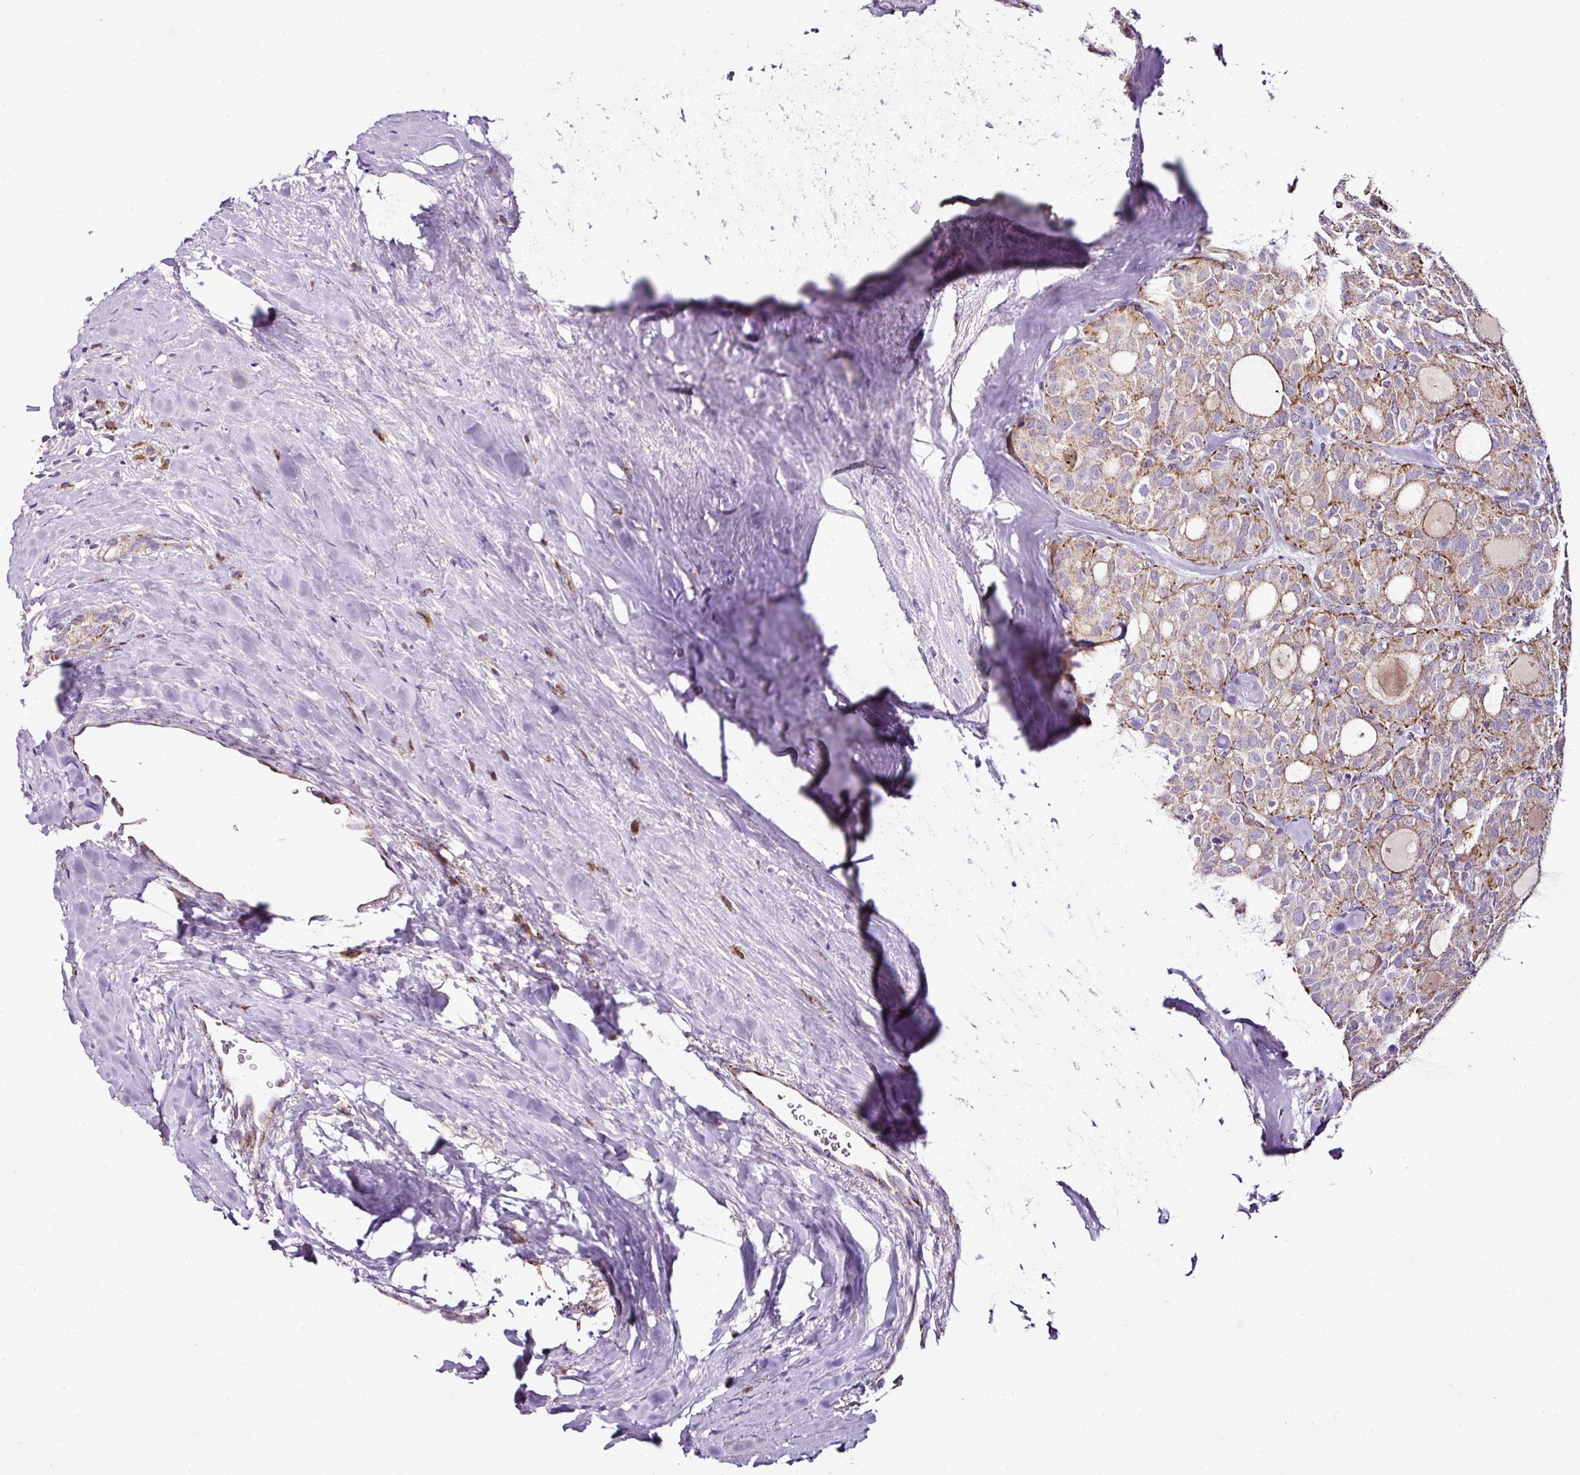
{"staining": {"intensity": "moderate", "quantity": "25%-75%", "location": "cytoplasmic/membranous"}, "tissue": "thyroid cancer", "cell_type": "Tumor cells", "image_type": "cancer", "snomed": [{"axis": "morphology", "description": "Follicular adenoma carcinoma, NOS"}, {"axis": "topography", "description": "Thyroid gland"}], "caption": "Immunohistochemical staining of human follicular adenoma carcinoma (thyroid) reveals moderate cytoplasmic/membranous protein expression in about 25%-75% of tumor cells. (DAB (3,3'-diaminobenzidine) = brown stain, brightfield microscopy at high magnification).", "gene": "DPAGT1", "patient": {"sex": "male", "age": 75}}